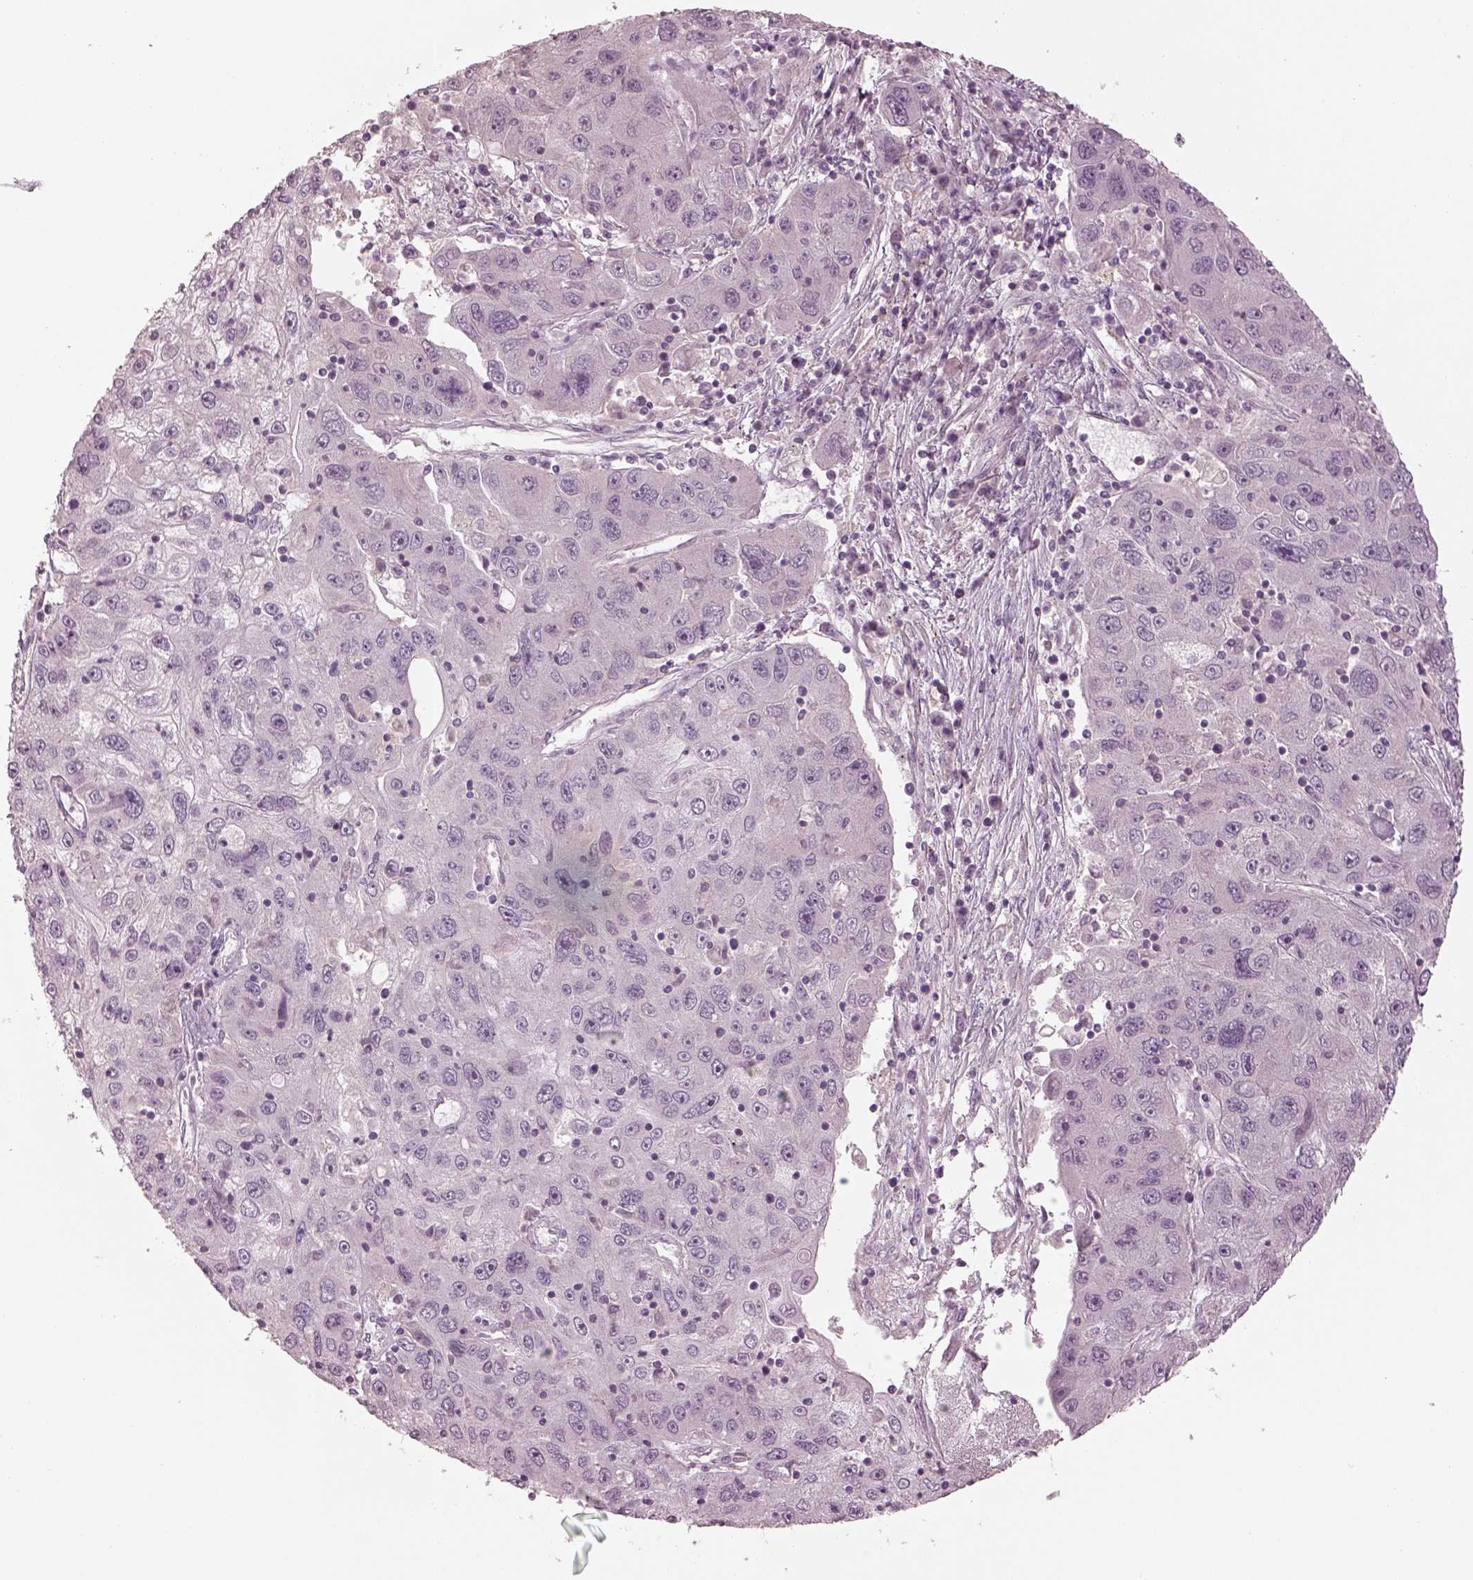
{"staining": {"intensity": "negative", "quantity": "none", "location": "none"}, "tissue": "stomach cancer", "cell_type": "Tumor cells", "image_type": "cancer", "snomed": [{"axis": "morphology", "description": "Adenocarcinoma, NOS"}, {"axis": "topography", "description": "Stomach"}], "caption": "This is an IHC histopathology image of stomach cancer (adenocarcinoma). There is no positivity in tumor cells.", "gene": "SPATA6L", "patient": {"sex": "male", "age": 56}}